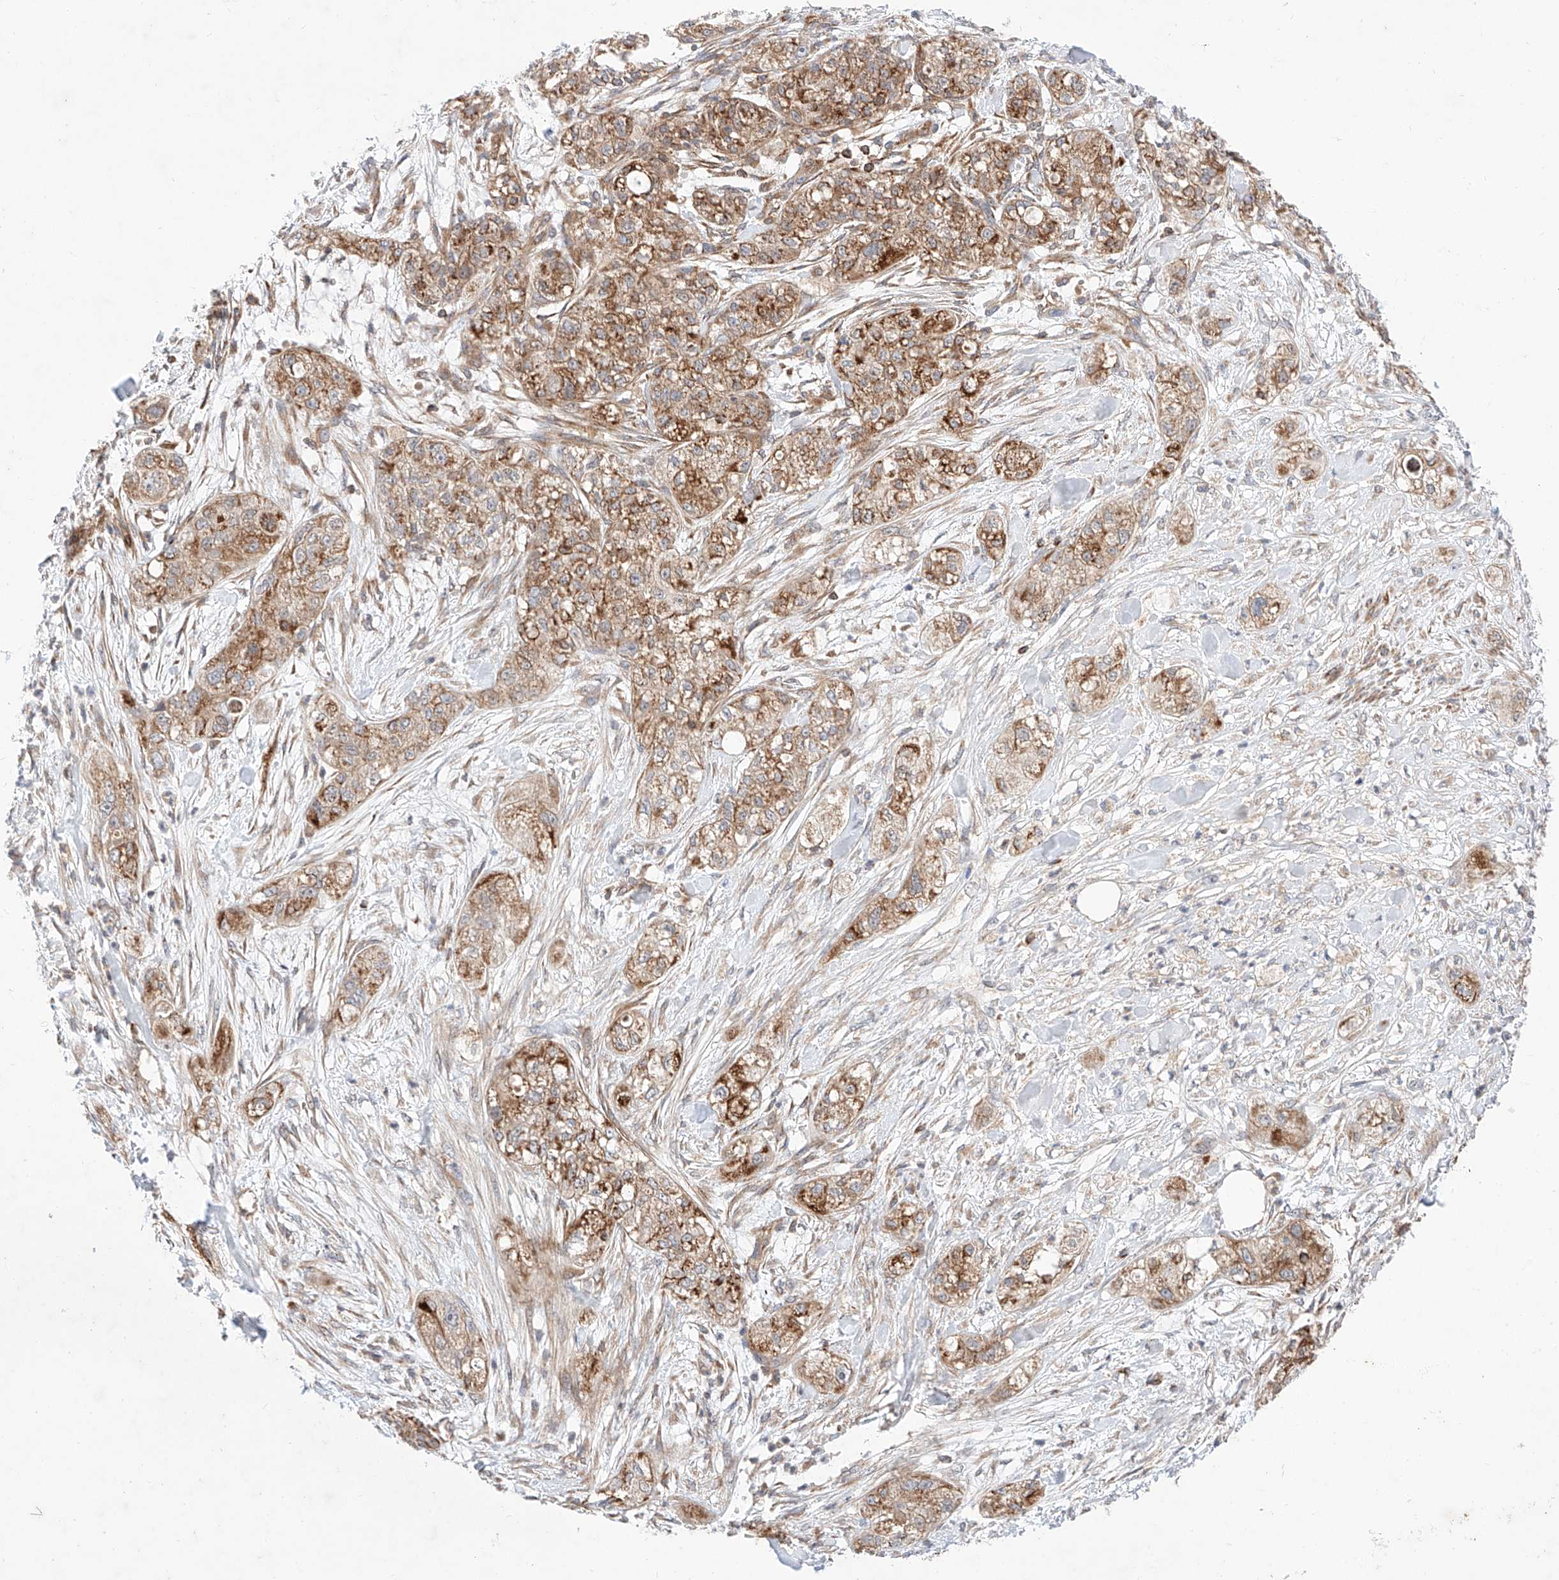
{"staining": {"intensity": "moderate", "quantity": ">75%", "location": "cytoplasmic/membranous"}, "tissue": "pancreatic cancer", "cell_type": "Tumor cells", "image_type": "cancer", "snomed": [{"axis": "morphology", "description": "Adenocarcinoma, NOS"}, {"axis": "topography", "description": "Pancreas"}], "caption": "Moderate cytoplasmic/membranous staining for a protein is present in approximately >75% of tumor cells of pancreatic cancer (adenocarcinoma) using immunohistochemistry (IHC).", "gene": "NR1D1", "patient": {"sex": "female", "age": 78}}